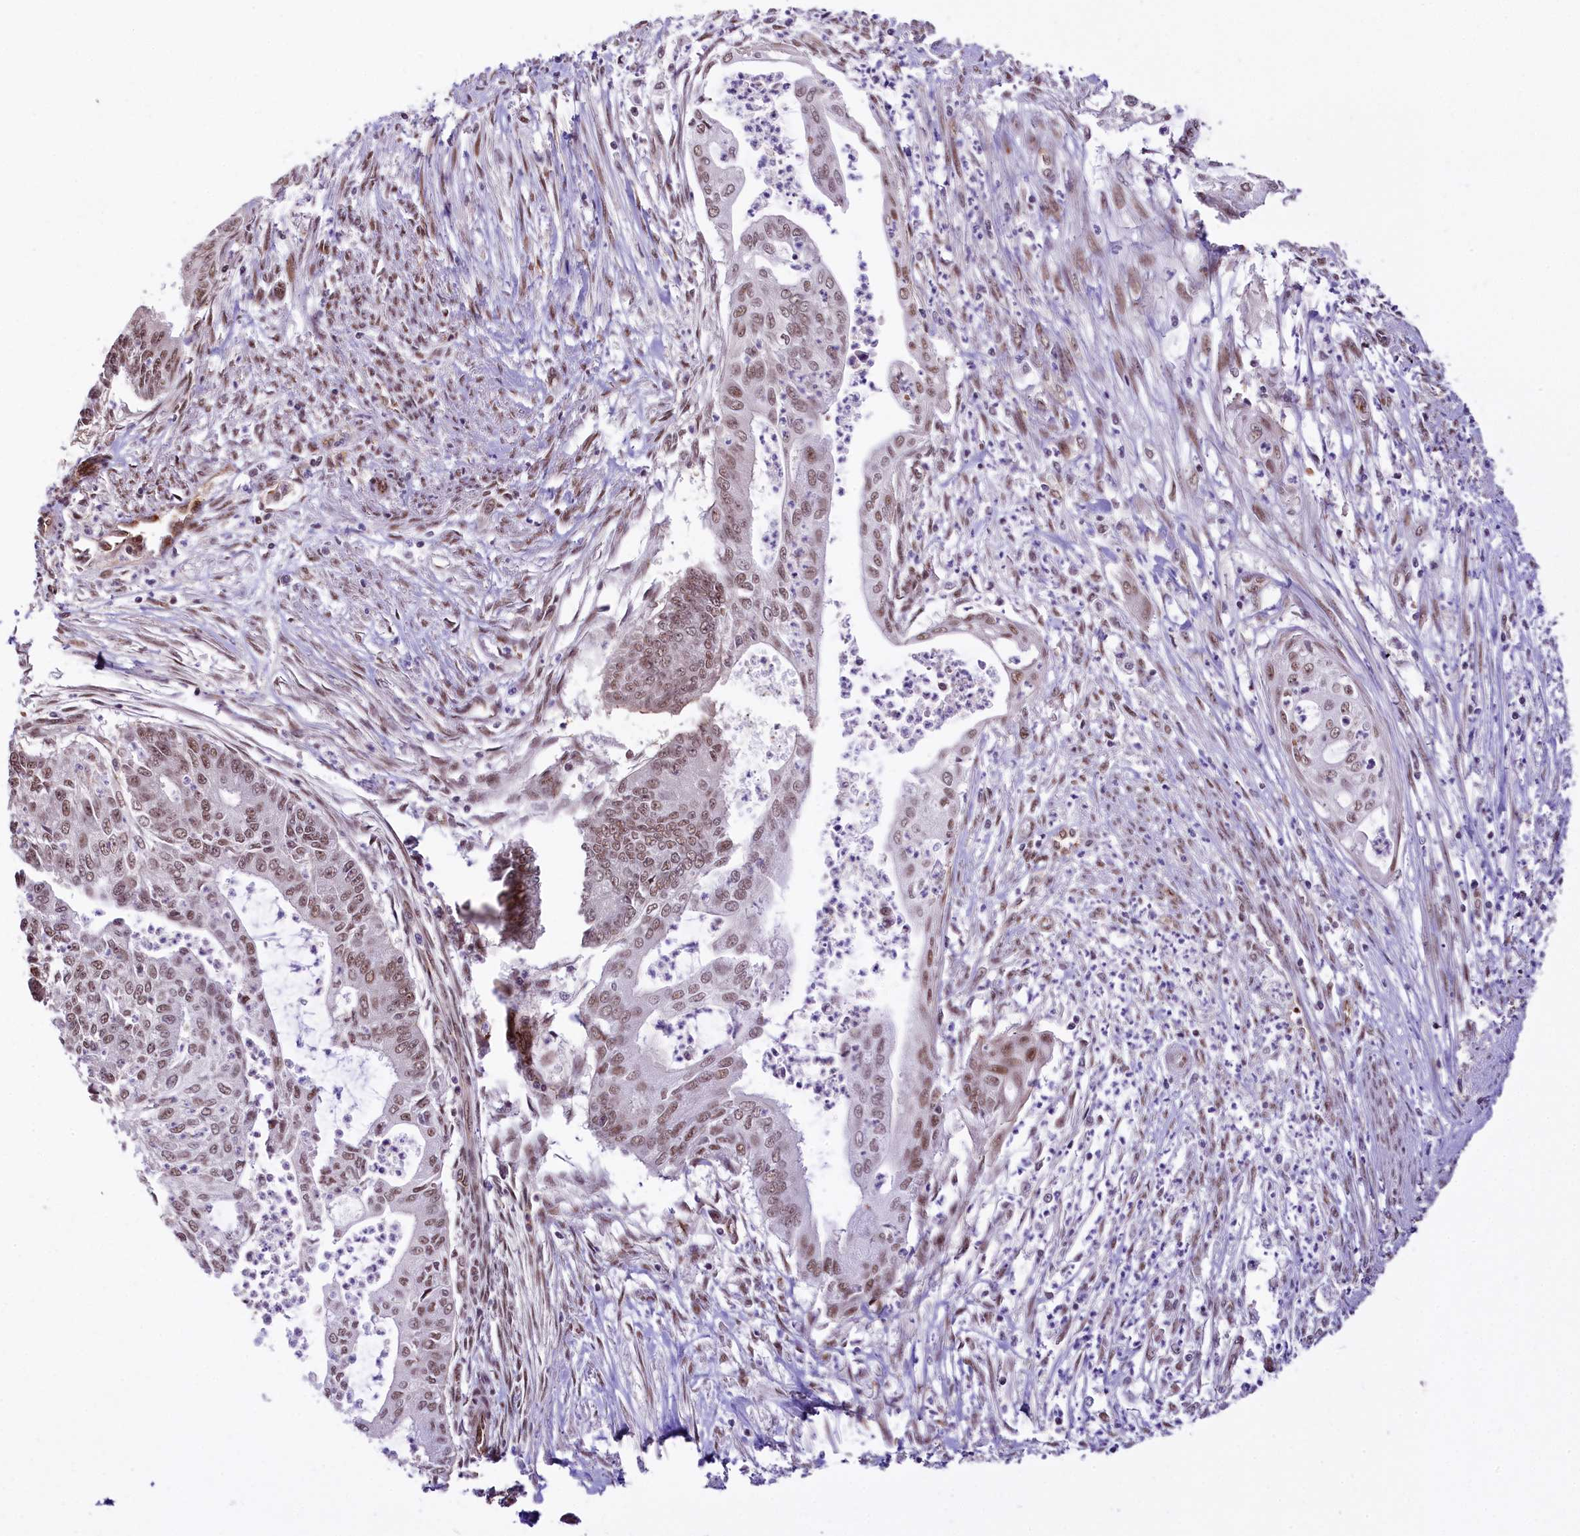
{"staining": {"intensity": "moderate", "quantity": ">75%", "location": "nuclear"}, "tissue": "endometrial cancer", "cell_type": "Tumor cells", "image_type": "cancer", "snomed": [{"axis": "morphology", "description": "Adenocarcinoma, NOS"}, {"axis": "topography", "description": "Endometrium"}], "caption": "This photomicrograph shows immunohistochemistry (IHC) staining of human endometrial adenocarcinoma, with medium moderate nuclear positivity in about >75% of tumor cells.", "gene": "MRPL54", "patient": {"sex": "female", "age": 73}}